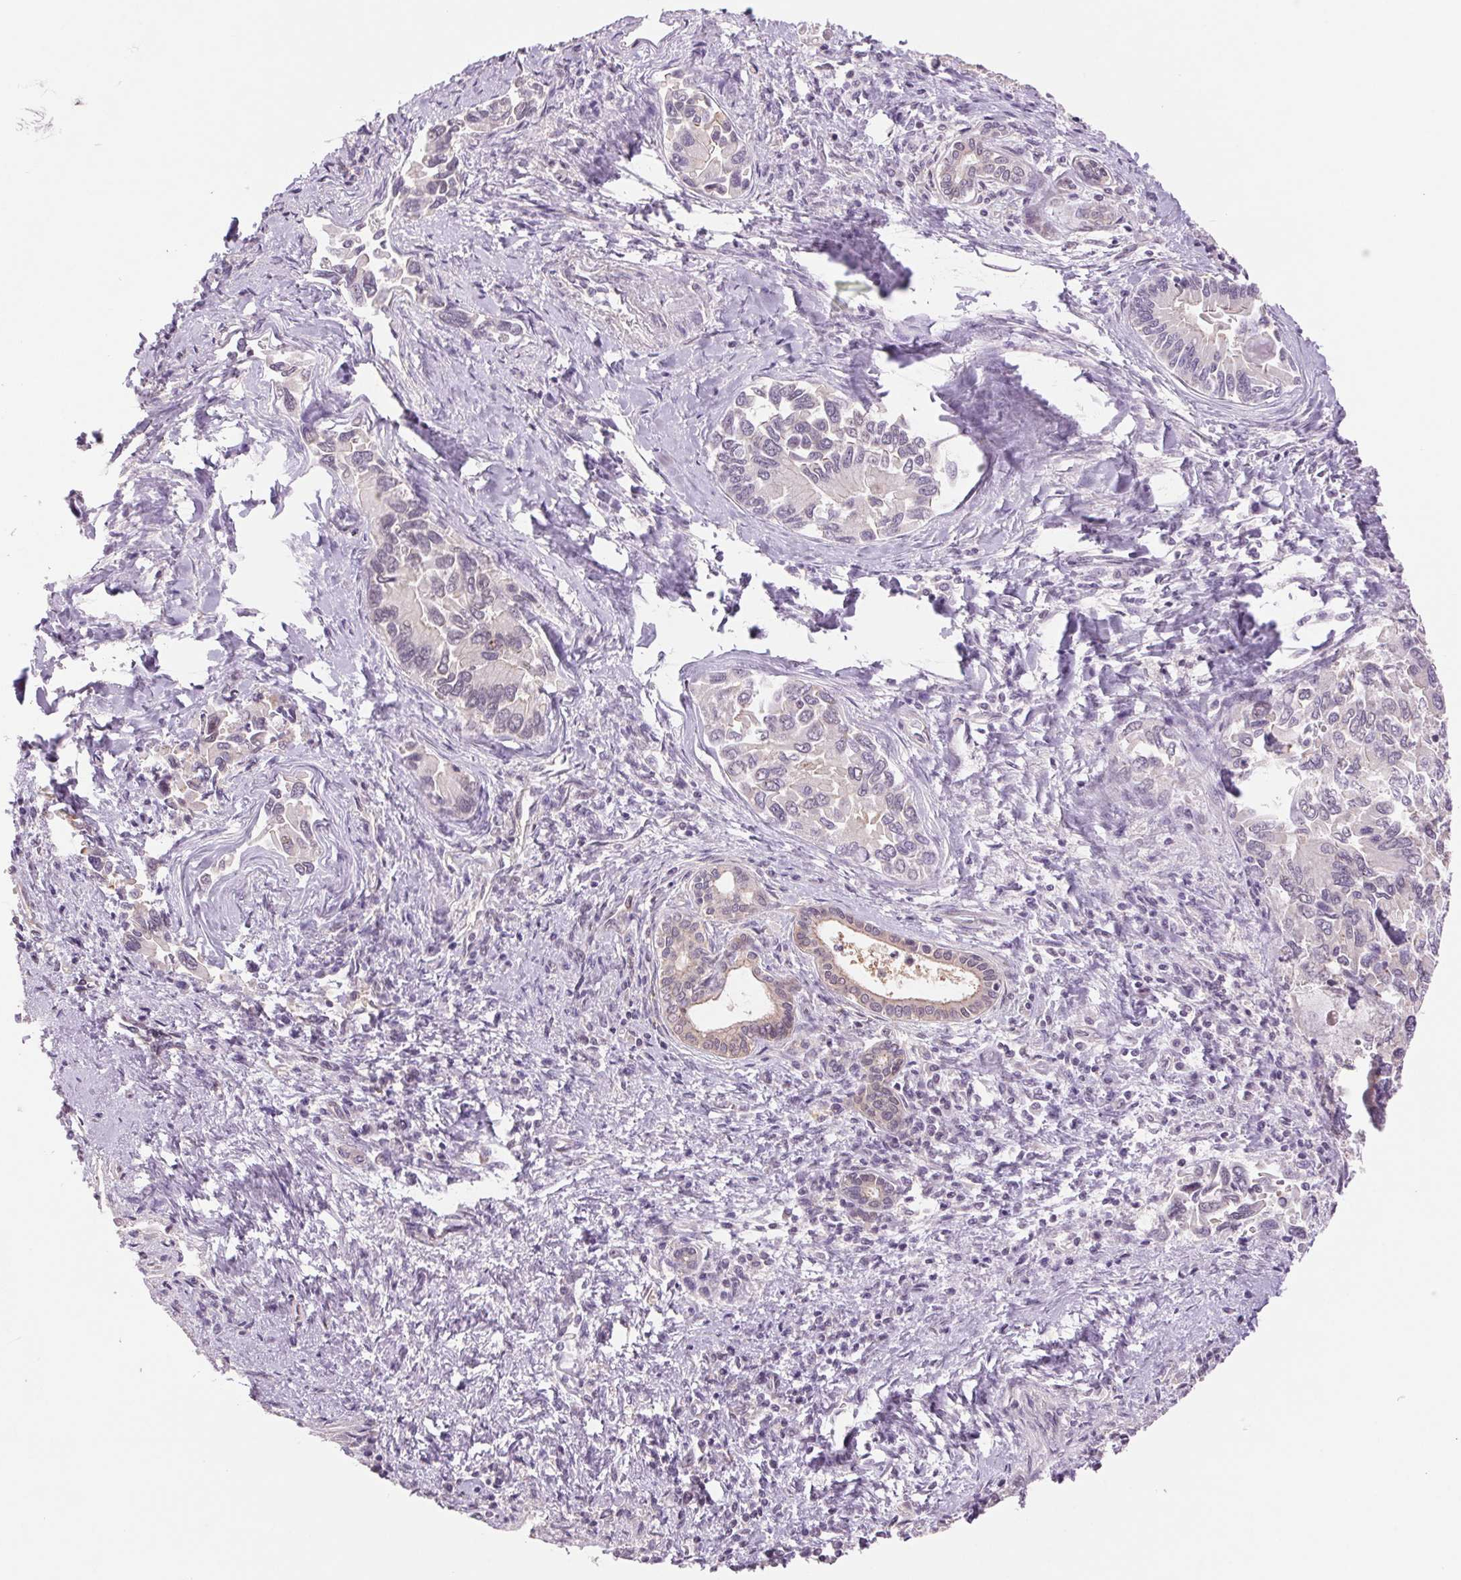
{"staining": {"intensity": "negative", "quantity": "none", "location": "none"}, "tissue": "liver cancer", "cell_type": "Tumor cells", "image_type": "cancer", "snomed": [{"axis": "morphology", "description": "Cholangiocarcinoma"}, {"axis": "topography", "description": "Liver"}], "caption": "The micrograph displays no staining of tumor cells in cholangiocarcinoma (liver). (DAB (3,3'-diaminobenzidine) immunohistochemistry, high magnification).", "gene": "CWC25", "patient": {"sex": "male", "age": 66}}